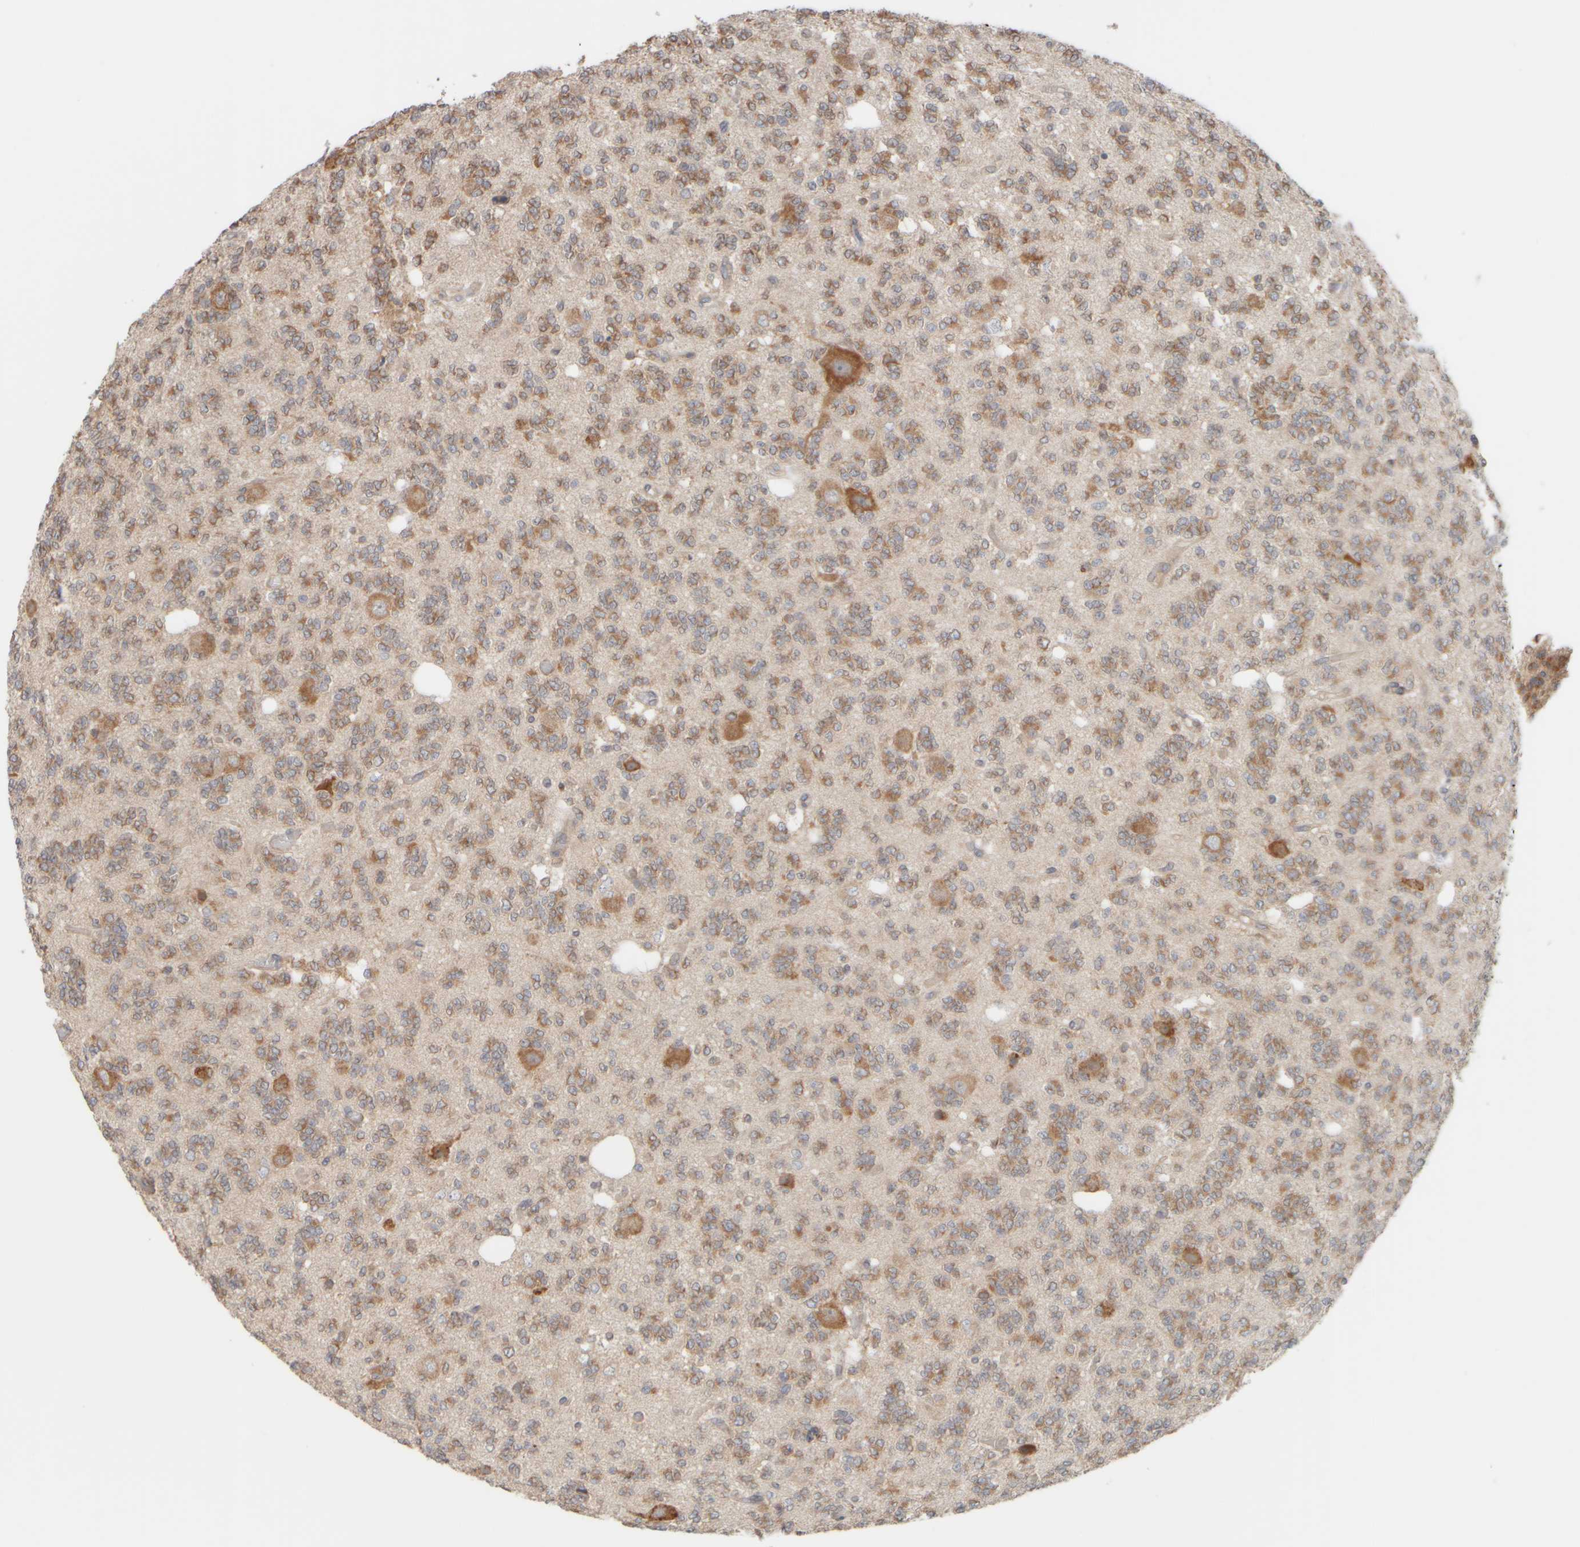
{"staining": {"intensity": "moderate", "quantity": ">75%", "location": "cytoplasmic/membranous"}, "tissue": "glioma", "cell_type": "Tumor cells", "image_type": "cancer", "snomed": [{"axis": "morphology", "description": "Glioma, malignant, Low grade"}, {"axis": "topography", "description": "Brain"}], "caption": "Malignant low-grade glioma stained with a brown dye demonstrates moderate cytoplasmic/membranous positive staining in approximately >75% of tumor cells.", "gene": "EIF2B3", "patient": {"sex": "male", "age": 38}}